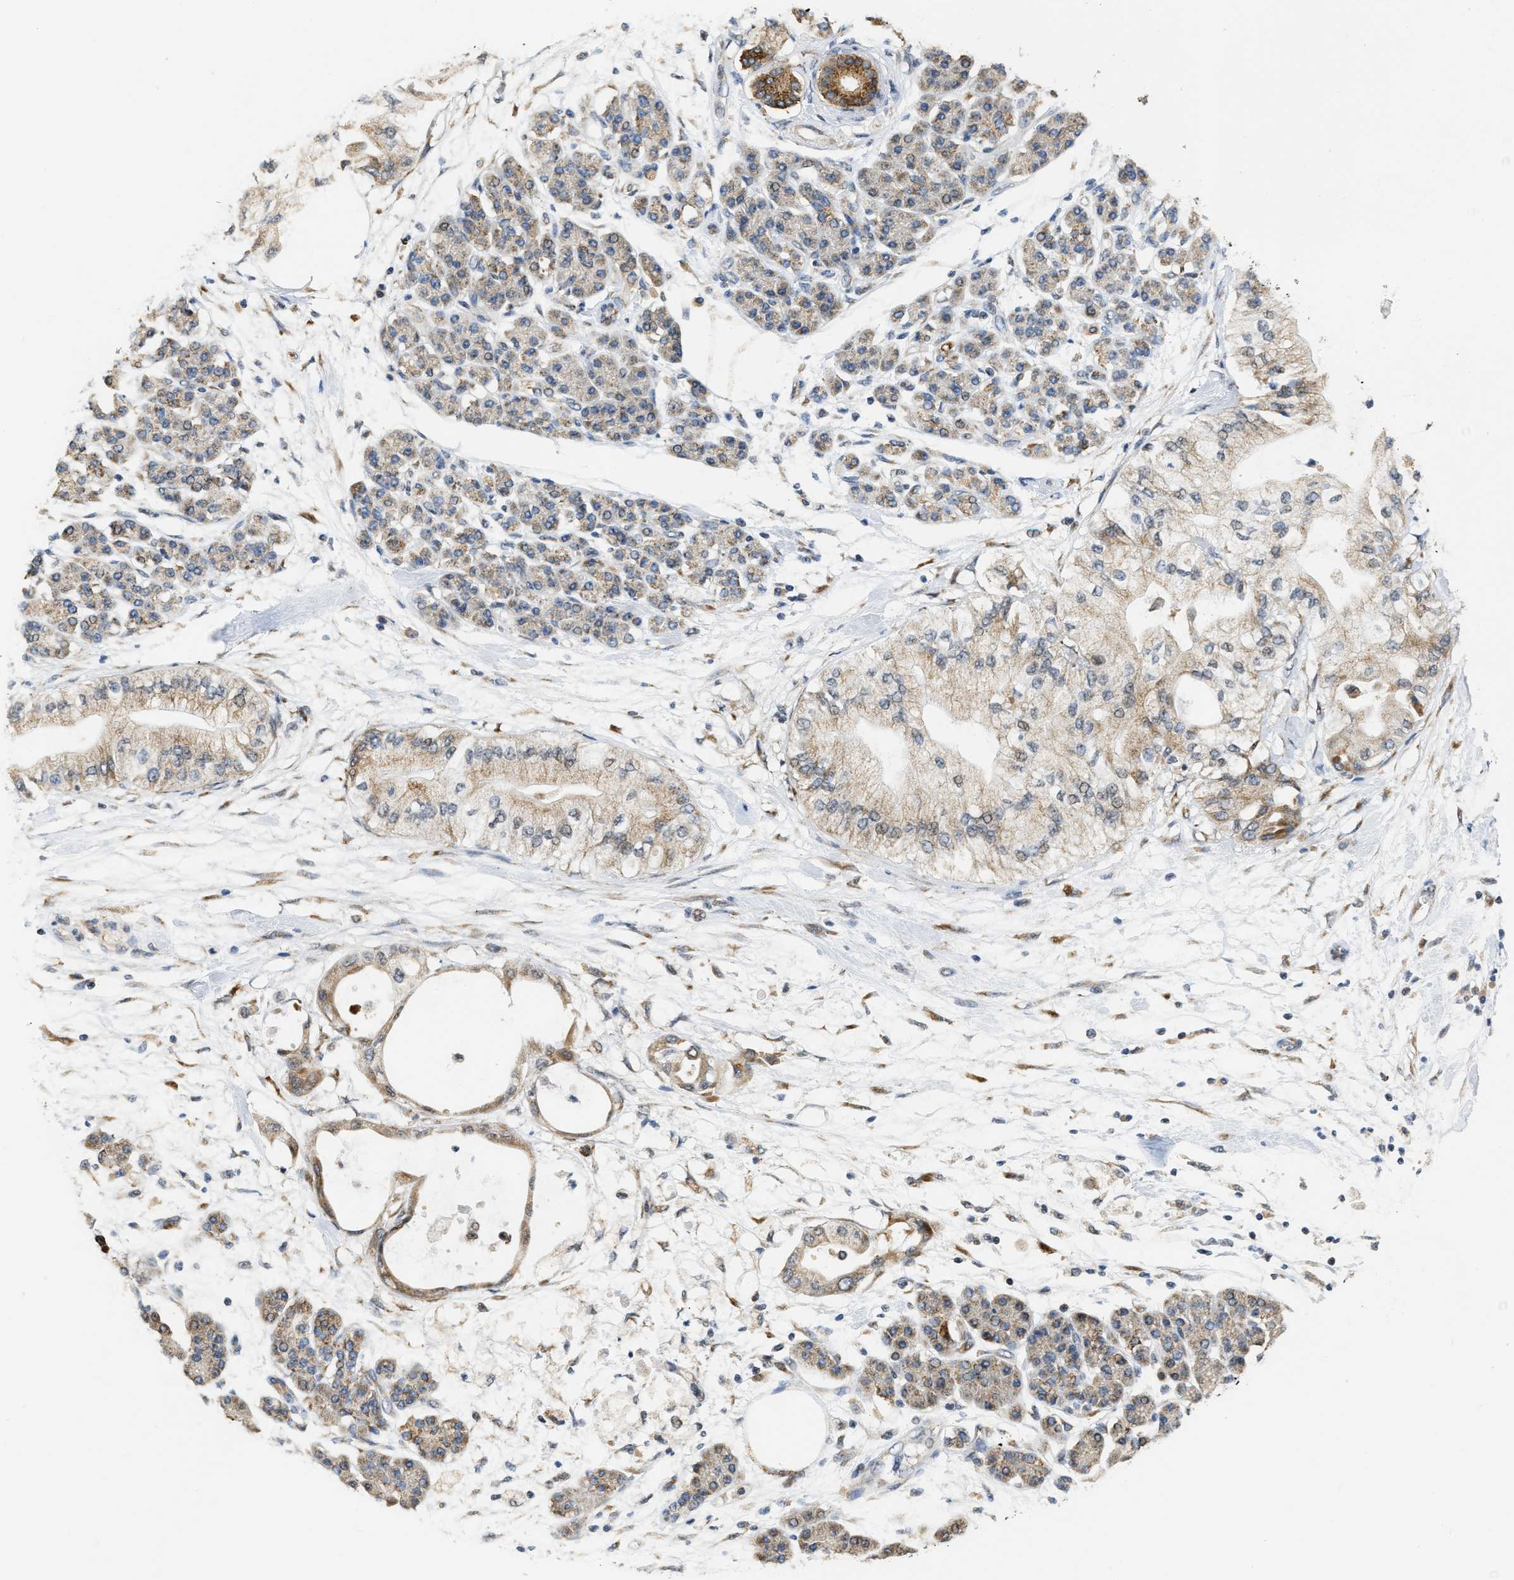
{"staining": {"intensity": "weak", "quantity": ">75%", "location": "cytoplasmic/membranous"}, "tissue": "pancreatic cancer", "cell_type": "Tumor cells", "image_type": "cancer", "snomed": [{"axis": "morphology", "description": "Adenocarcinoma, NOS"}, {"axis": "morphology", "description": "Adenocarcinoma, metastatic, NOS"}, {"axis": "topography", "description": "Lymph node"}, {"axis": "topography", "description": "Pancreas"}, {"axis": "topography", "description": "Duodenum"}], "caption": "Protein expression analysis of human pancreatic adenocarcinoma reveals weak cytoplasmic/membranous staining in approximately >75% of tumor cells.", "gene": "DEPTOR", "patient": {"sex": "female", "age": 64}}